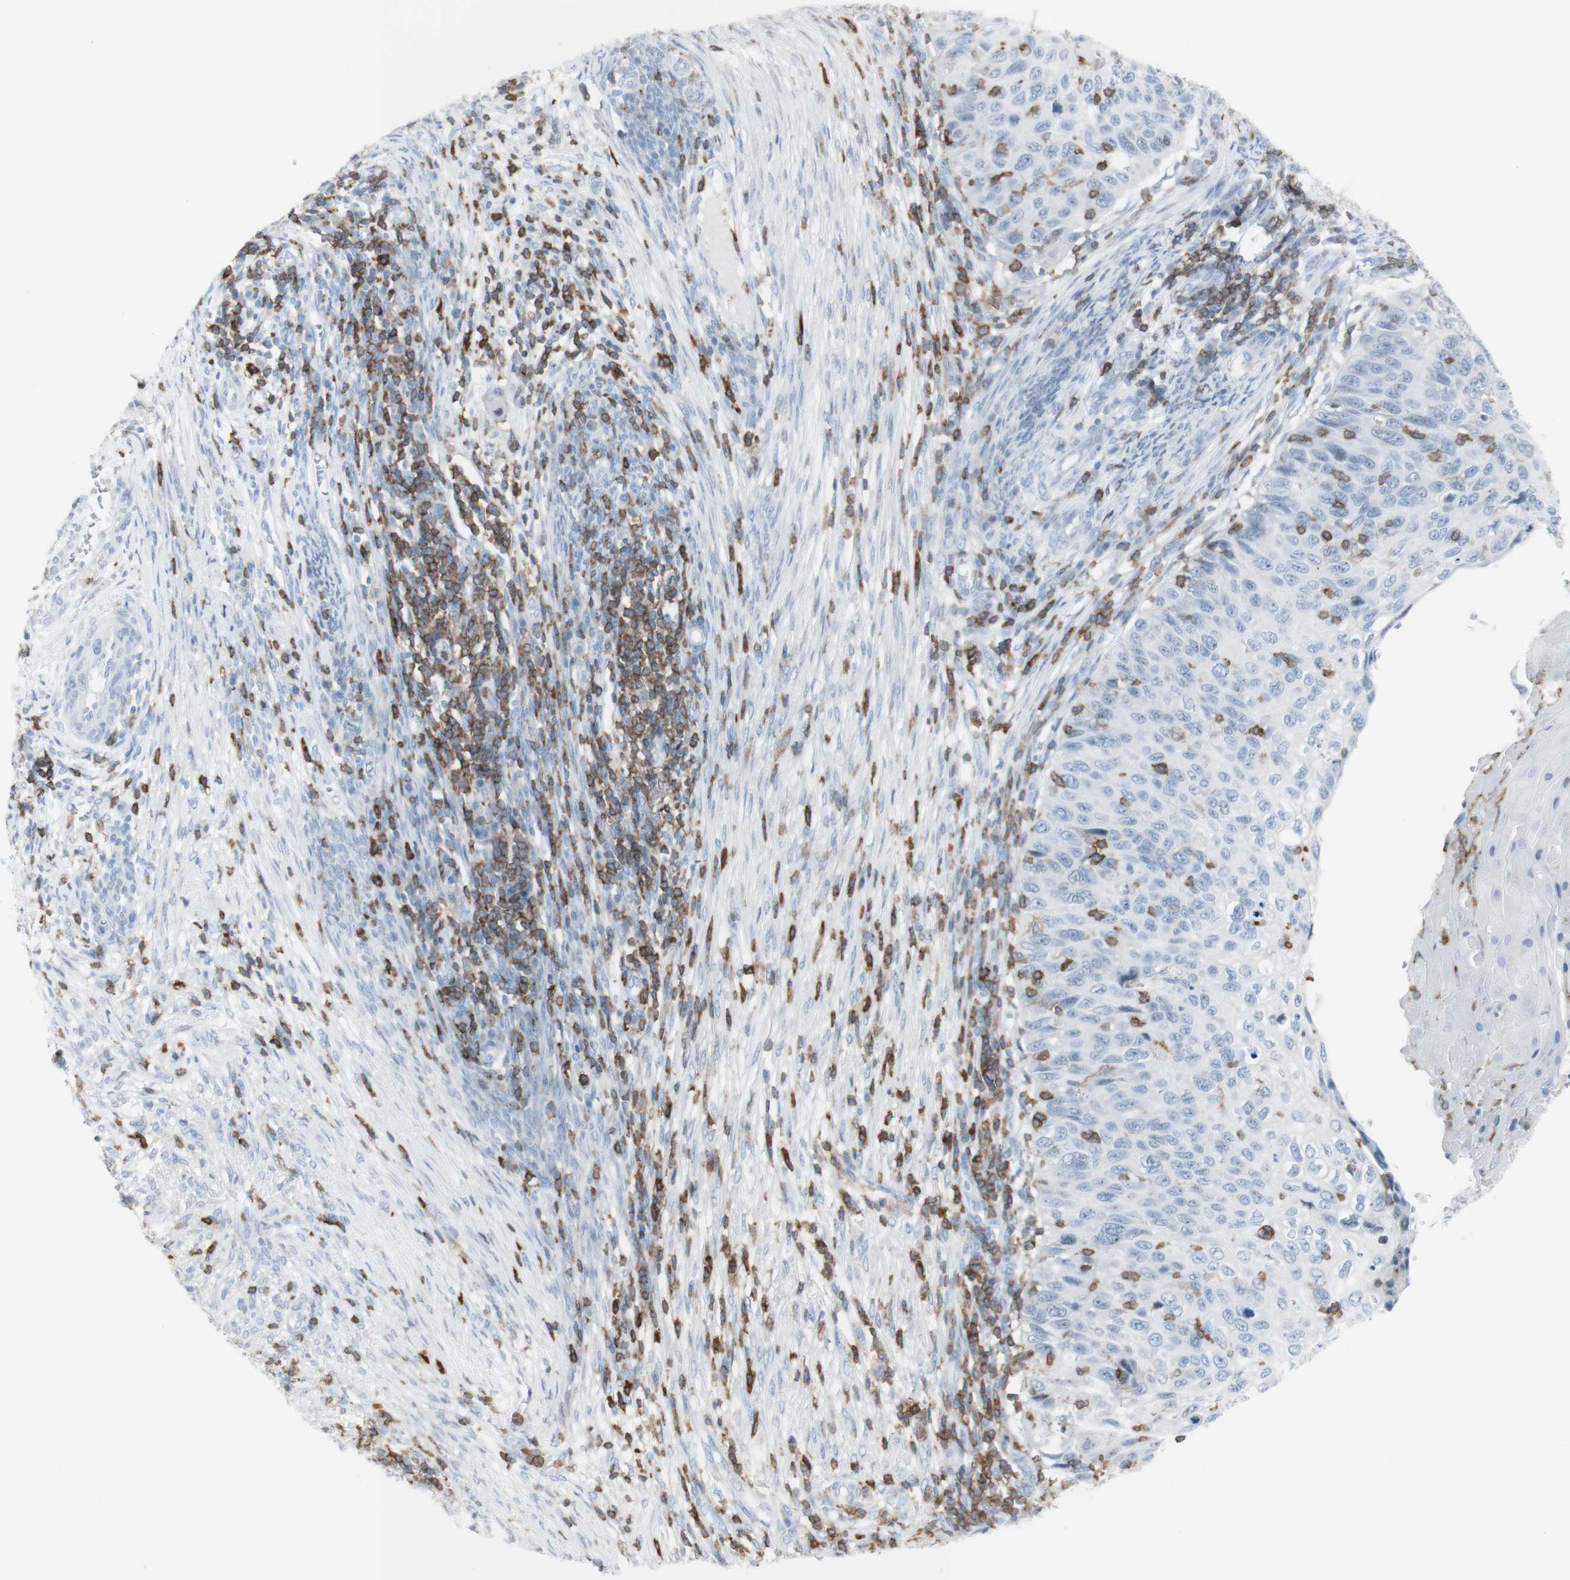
{"staining": {"intensity": "weak", "quantity": "<25%", "location": "cytoplasmic/membranous"}, "tissue": "cervical cancer", "cell_type": "Tumor cells", "image_type": "cancer", "snomed": [{"axis": "morphology", "description": "Squamous cell carcinoma, NOS"}, {"axis": "topography", "description": "Cervix"}], "caption": "There is no significant staining in tumor cells of cervical cancer (squamous cell carcinoma). (Stains: DAB IHC with hematoxylin counter stain, Microscopy: brightfield microscopy at high magnification).", "gene": "NRG1", "patient": {"sex": "female", "age": 70}}